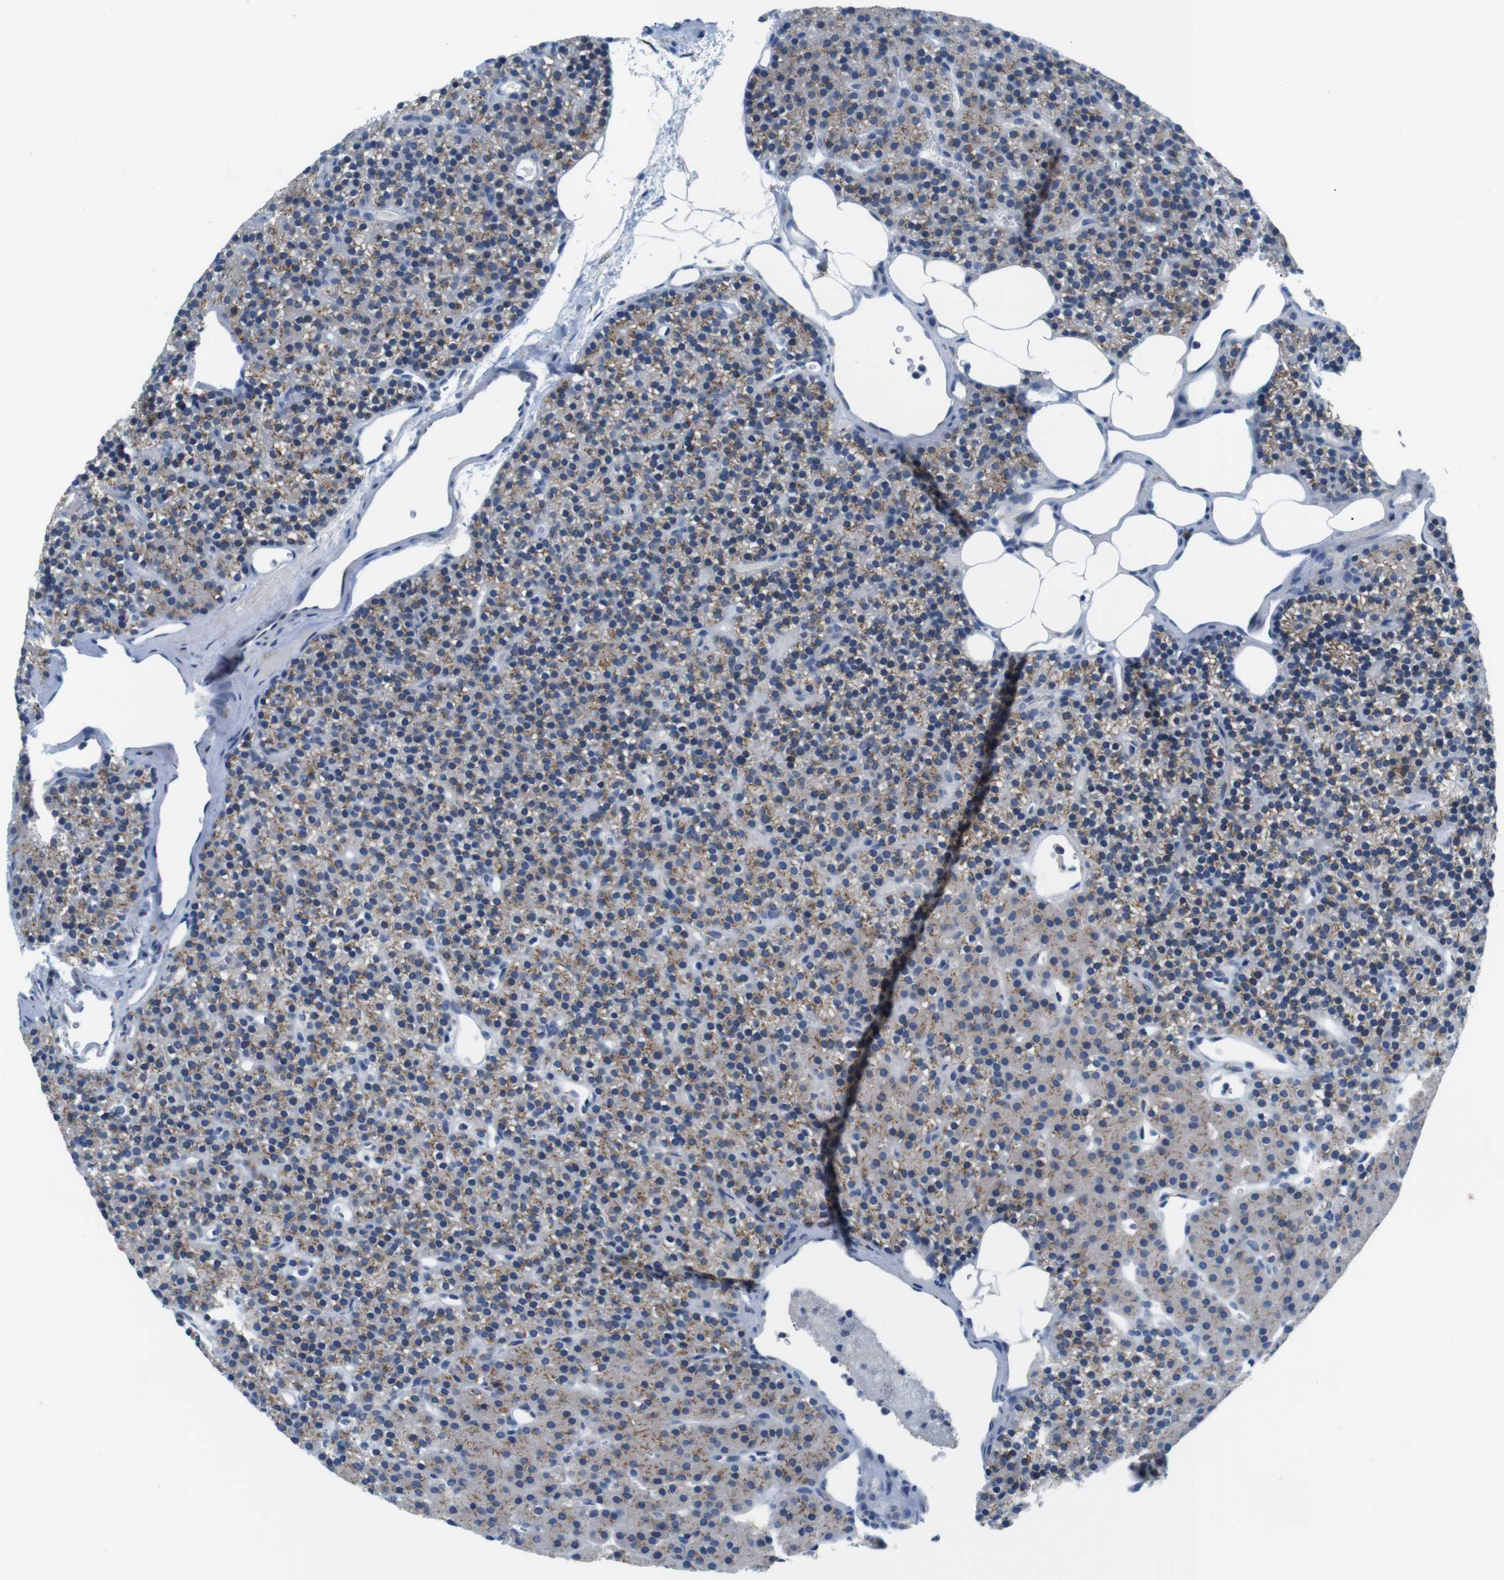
{"staining": {"intensity": "moderate", "quantity": ">75%", "location": "cytoplasmic/membranous"}, "tissue": "parathyroid gland", "cell_type": "Glandular cells", "image_type": "normal", "snomed": [{"axis": "morphology", "description": "Normal tissue, NOS"}, {"axis": "morphology", "description": "Hyperplasia, NOS"}, {"axis": "topography", "description": "Parathyroid gland"}], "caption": "Parathyroid gland stained with DAB (3,3'-diaminobenzidine) IHC displays medium levels of moderate cytoplasmic/membranous staining in approximately >75% of glandular cells.", "gene": "GOLGA2", "patient": {"sex": "male", "age": 44}}